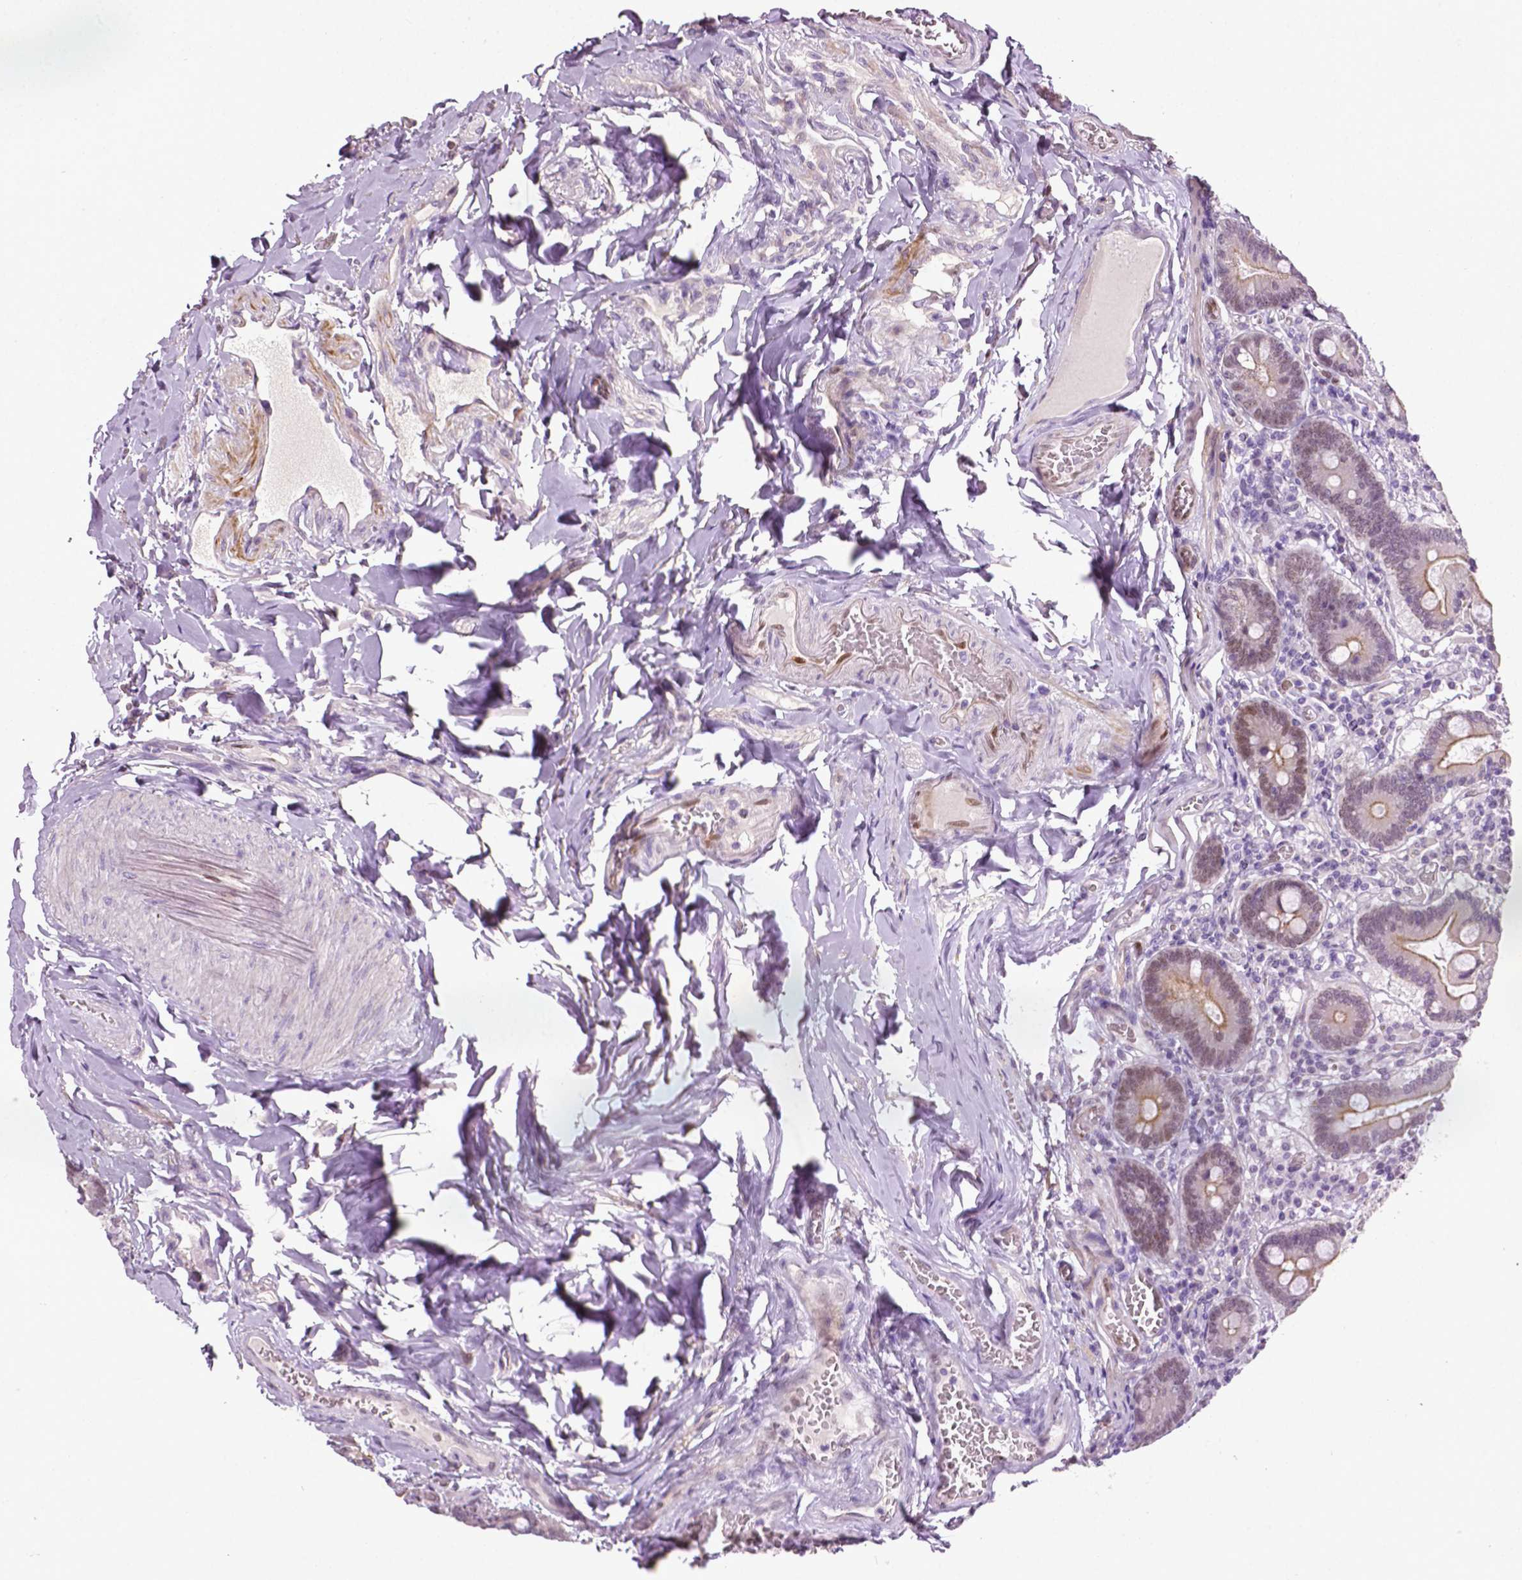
{"staining": {"intensity": "weak", "quantity": "25%-75%", "location": "cytoplasmic/membranous,nuclear"}, "tissue": "duodenum", "cell_type": "Glandular cells", "image_type": "normal", "snomed": [{"axis": "morphology", "description": "Normal tissue, NOS"}, {"axis": "topography", "description": "Duodenum"}], "caption": "Weak cytoplasmic/membranous,nuclear protein positivity is identified in about 25%-75% of glandular cells in duodenum.", "gene": "PTGER3", "patient": {"sex": "female", "age": 62}}